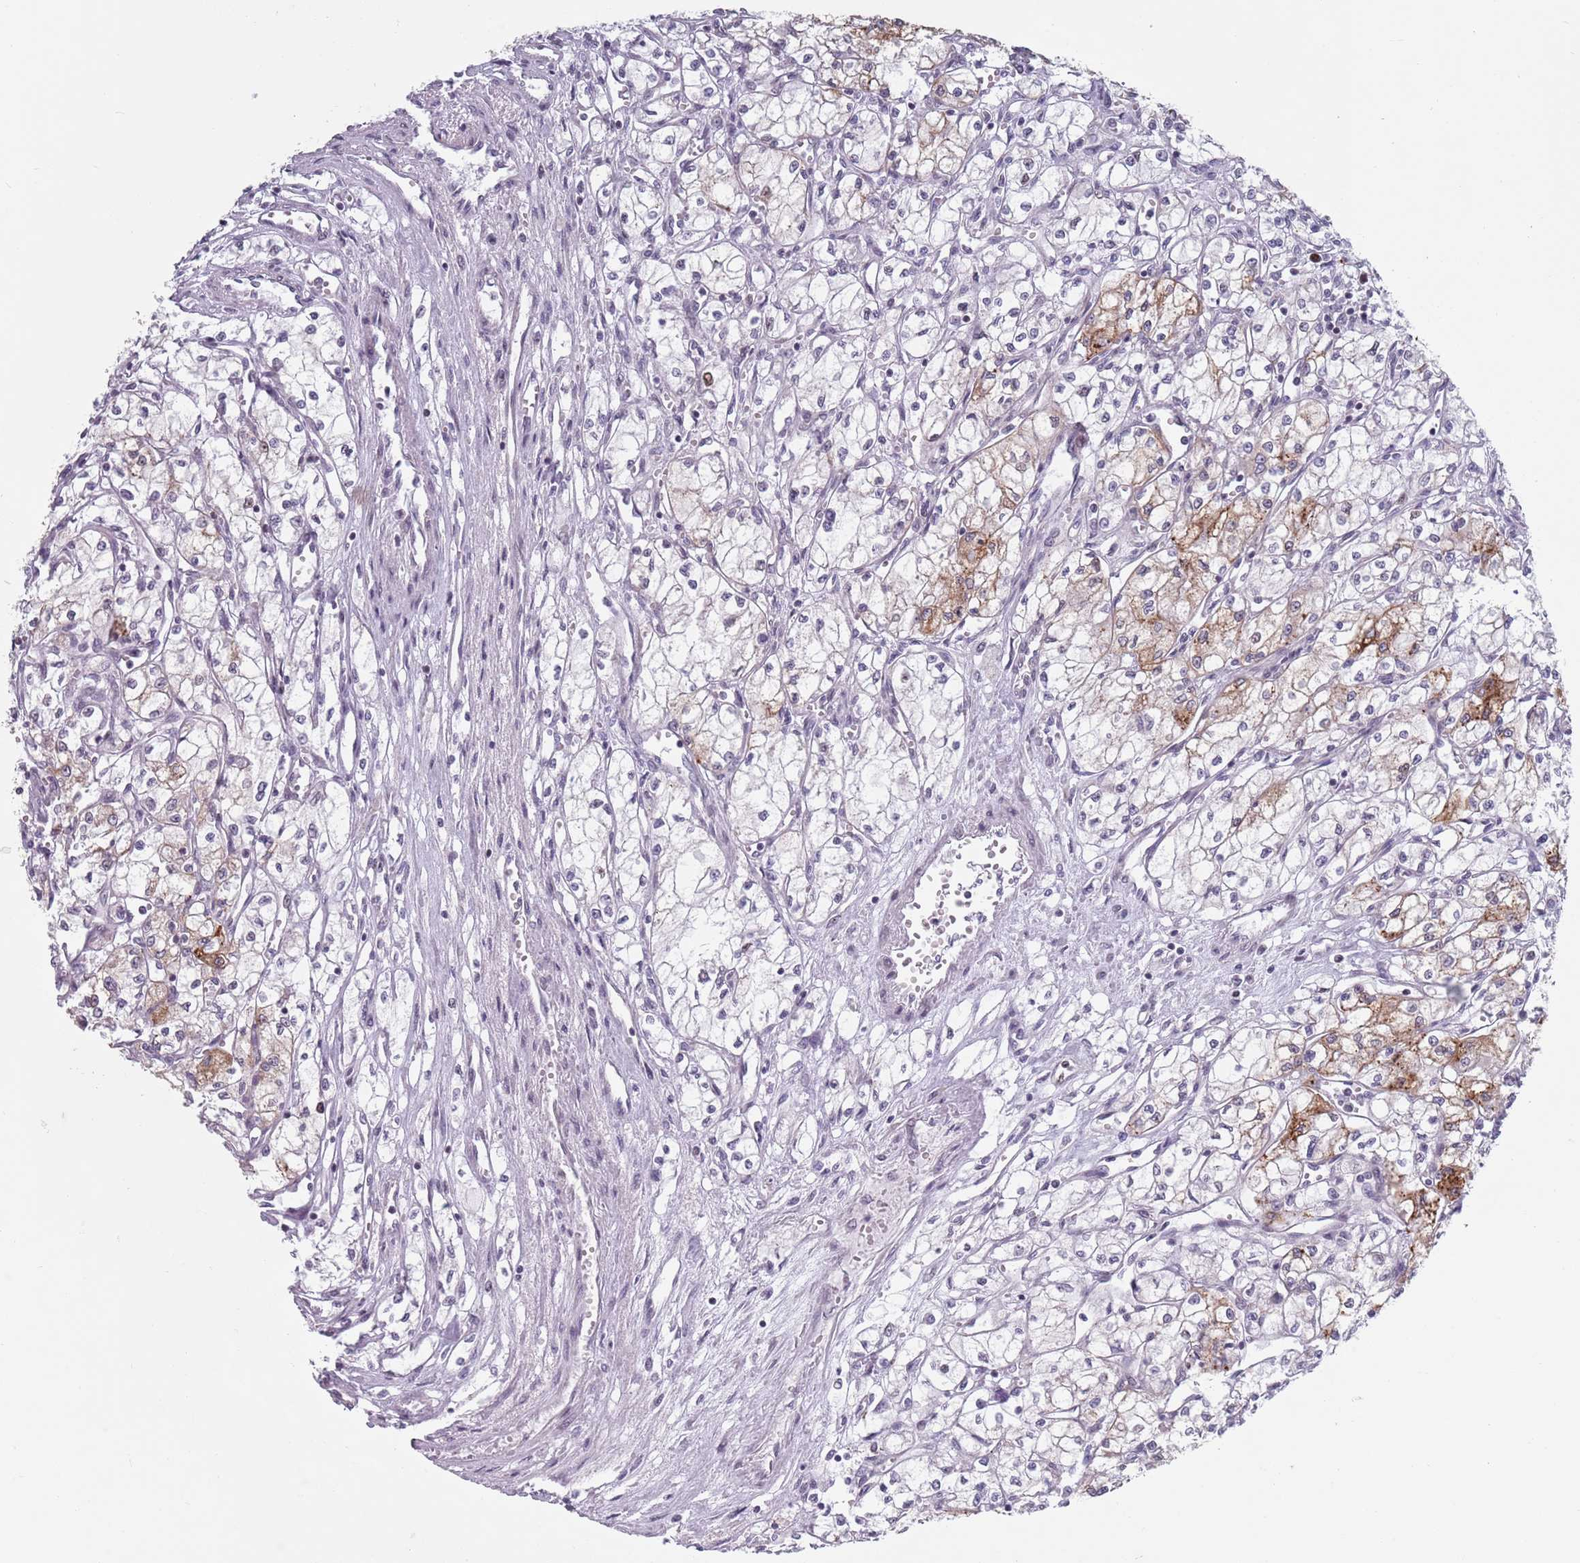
{"staining": {"intensity": "moderate", "quantity": "<25%", "location": "cytoplasmic/membranous"}, "tissue": "renal cancer", "cell_type": "Tumor cells", "image_type": "cancer", "snomed": [{"axis": "morphology", "description": "Adenocarcinoma, NOS"}, {"axis": "topography", "description": "Kidney"}], "caption": "Protein staining shows moderate cytoplasmic/membranous staining in approximately <25% of tumor cells in adenocarcinoma (renal). (DAB IHC, brown staining for protein, blue staining for nuclei).", "gene": "ZKSCAN2", "patient": {"sex": "male", "age": 59}}